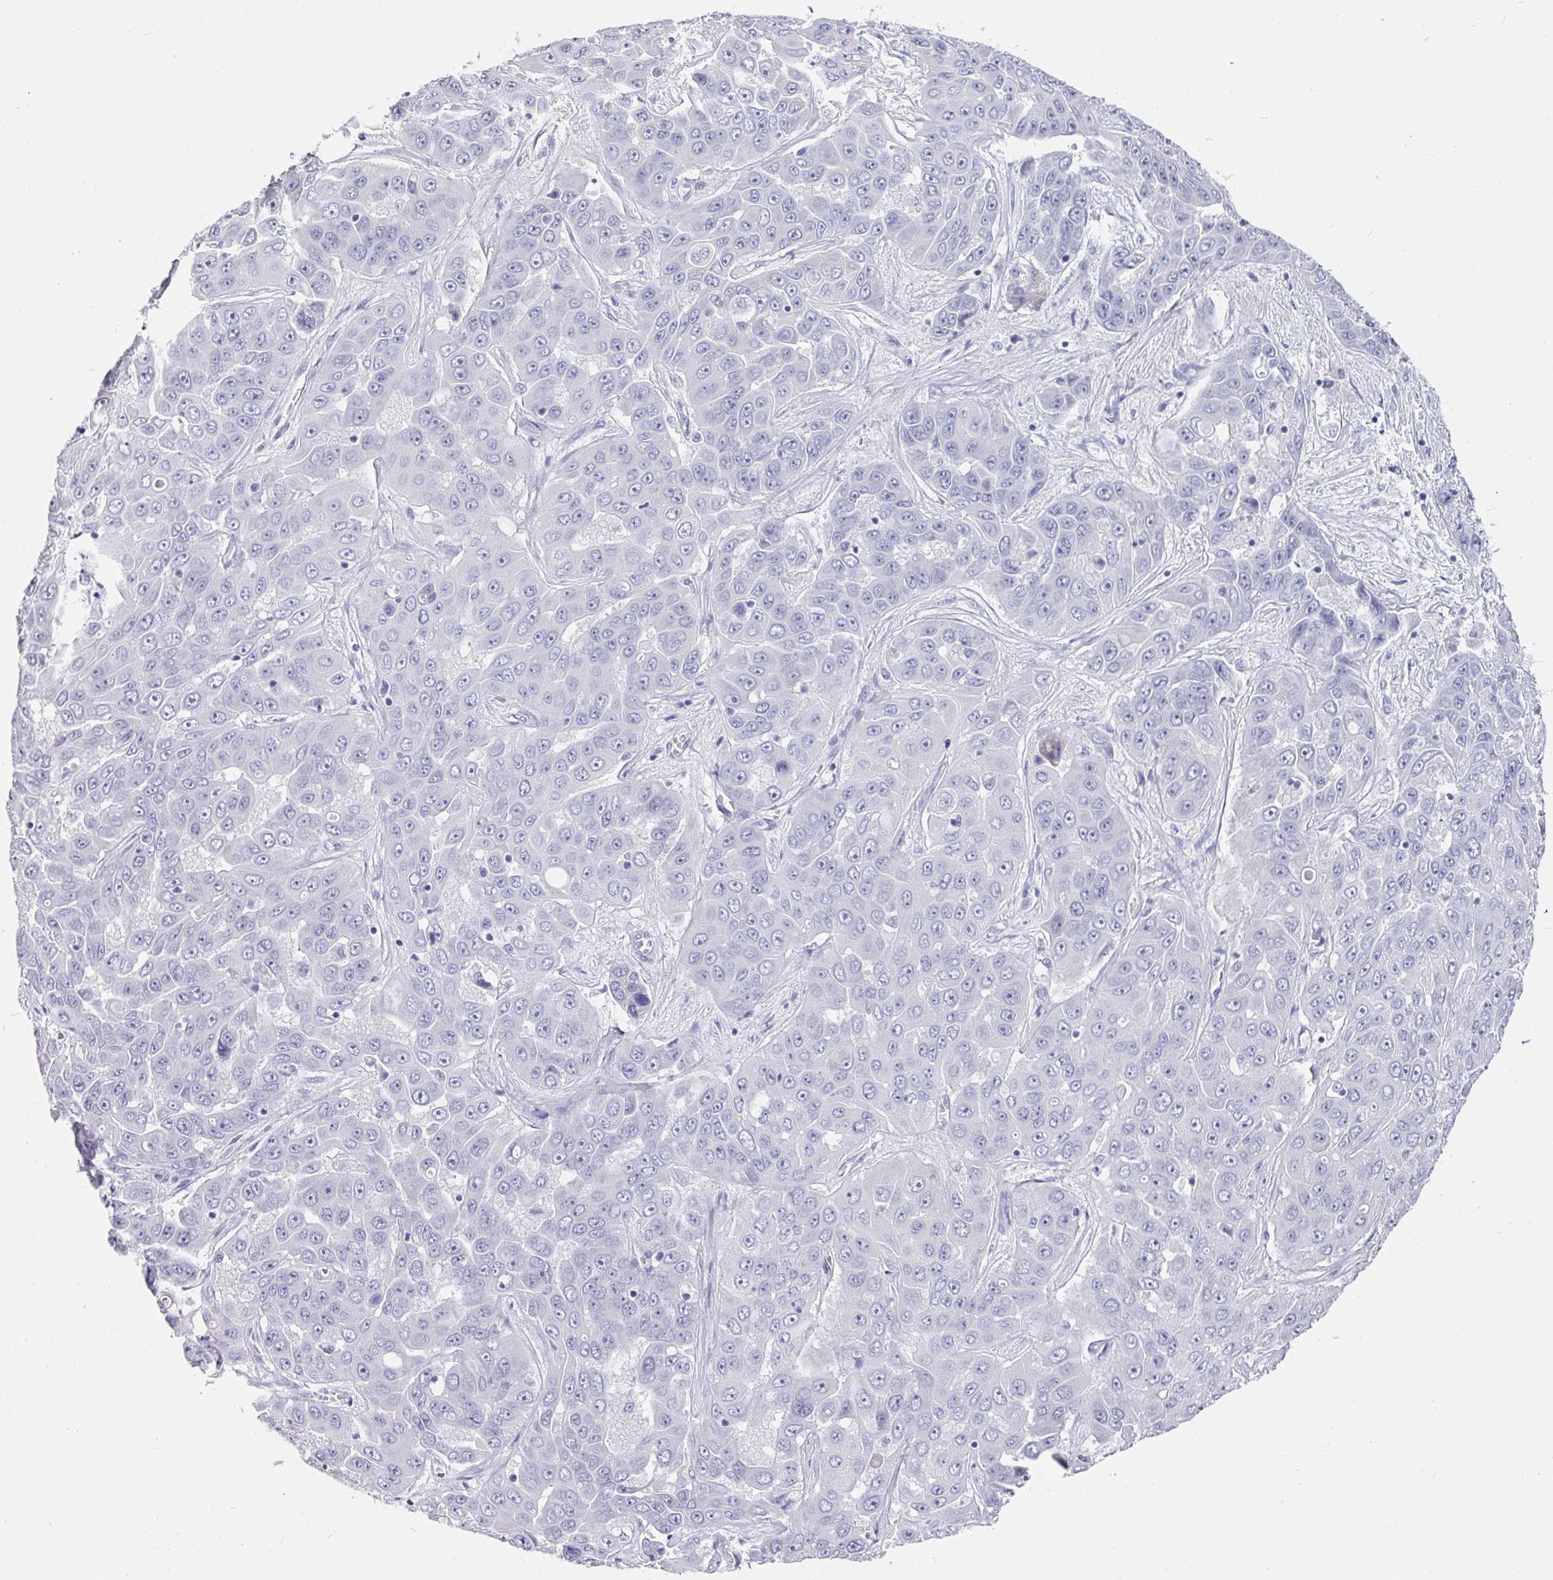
{"staining": {"intensity": "negative", "quantity": "none", "location": "none"}, "tissue": "liver cancer", "cell_type": "Tumor cells", "image_type": "cancer", "snomed": [{"axis": "morphology", "description": "Cholangiocarcinoma"}, {"axis": "topography", "description": "Liver"}], "caption": "Cholangiocarcinoma (liver) was stained to show a protein in brown. There is no significant staining in tumor cells.", "gene": "SETBP1", "patient": {"sex": "female", "age": 52}}